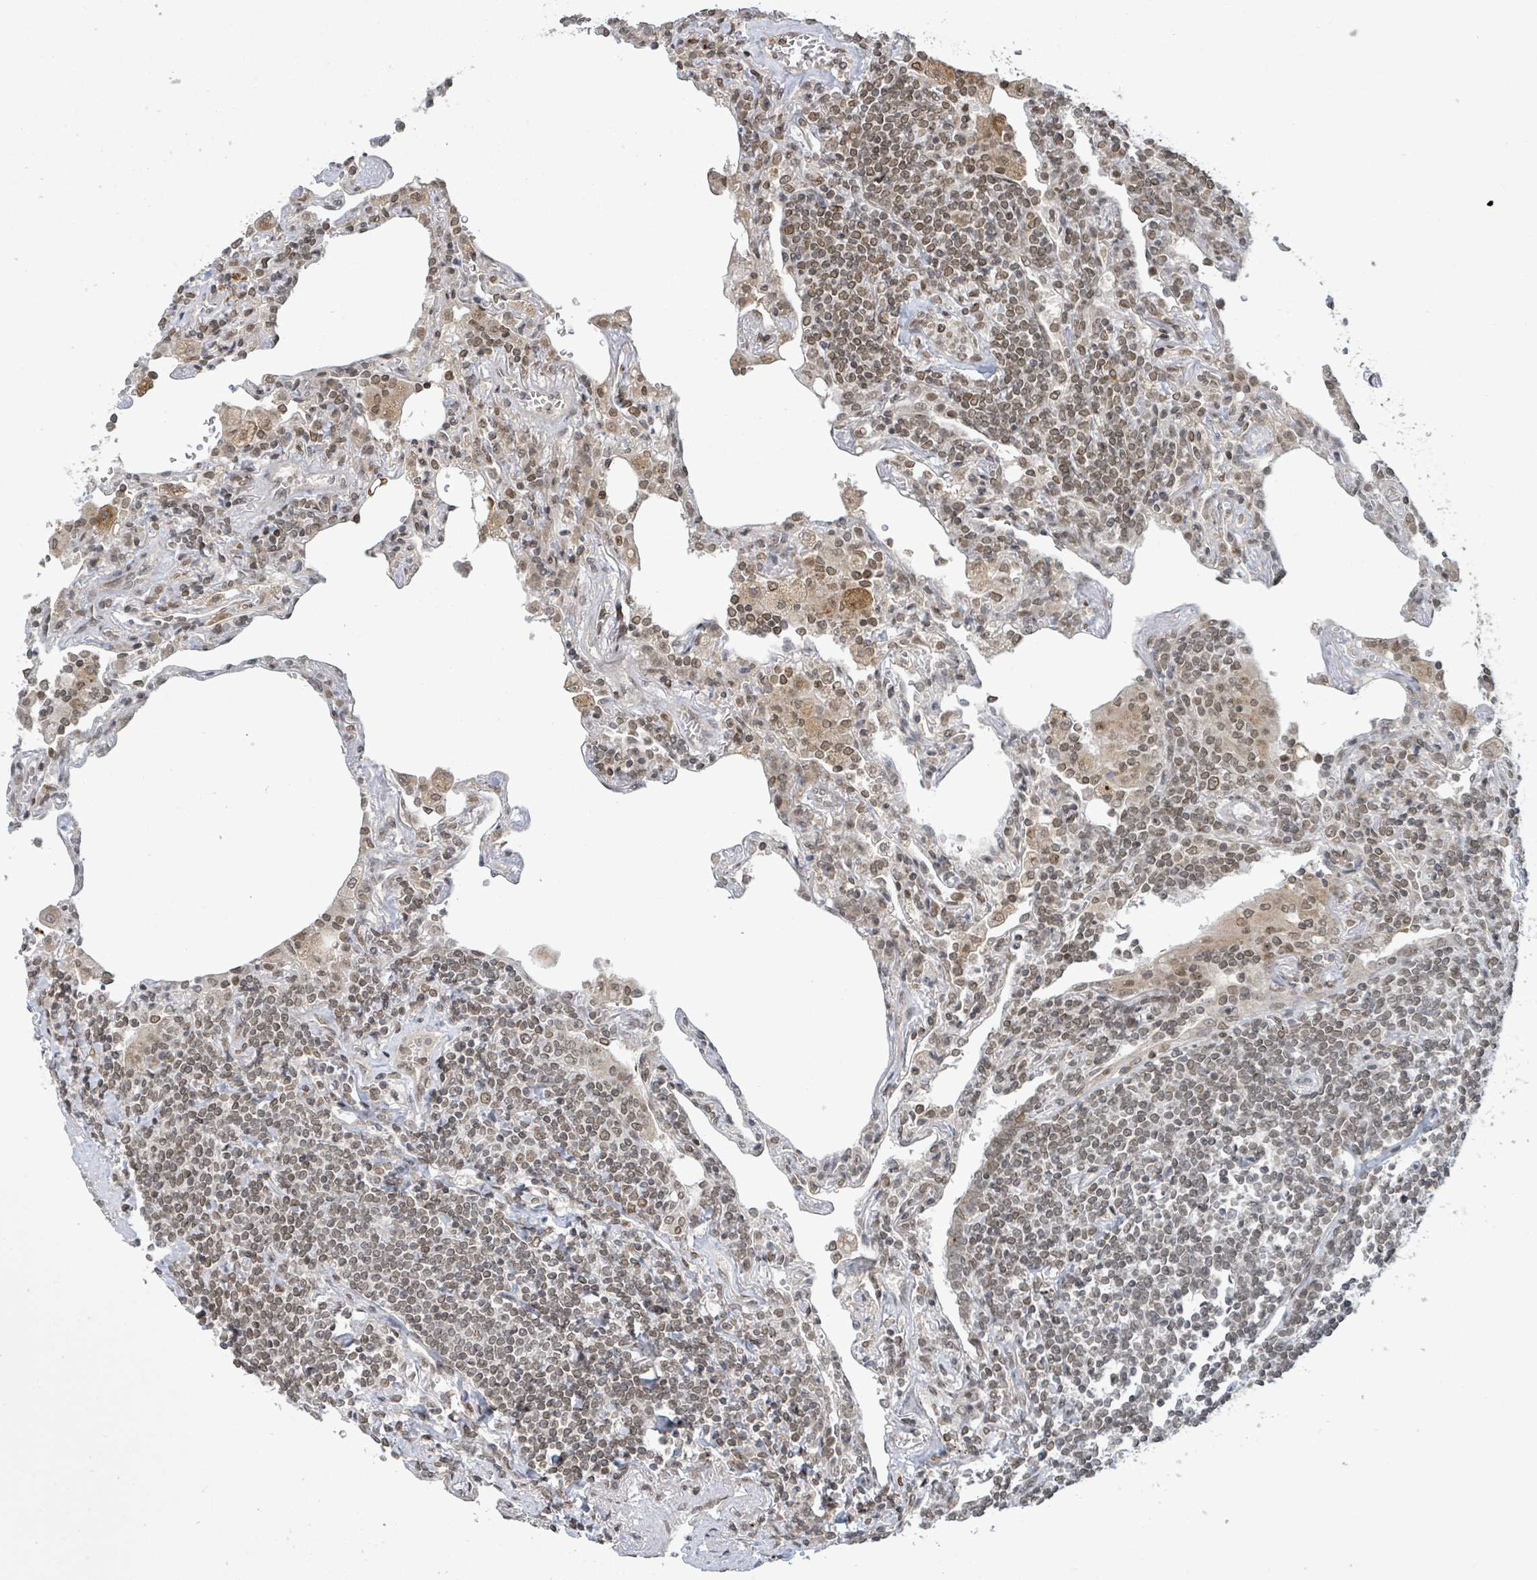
{"staining": {"intensity": "moderate", "quantity": ">75%", "location": "nuclear"}, "tissue": "lymphoma", "cell_type": "Tumor cells", "image_type": "cancer", "snomed": [{"axis": "morphology", "description": "Malignant lymphoma, non-Hodgkin's type, Low grade"}, {"axis": "topography", "description": "Lung"}], "caption": "DAB (3,3'-diaminobenzidine) immunohistochemical staining of human lymphoma shows moderate nuclear protein positivity in approximately >75% of tumor cells.", "gene": "SBF2", "patient": {"sex": "female", "age": 71}}